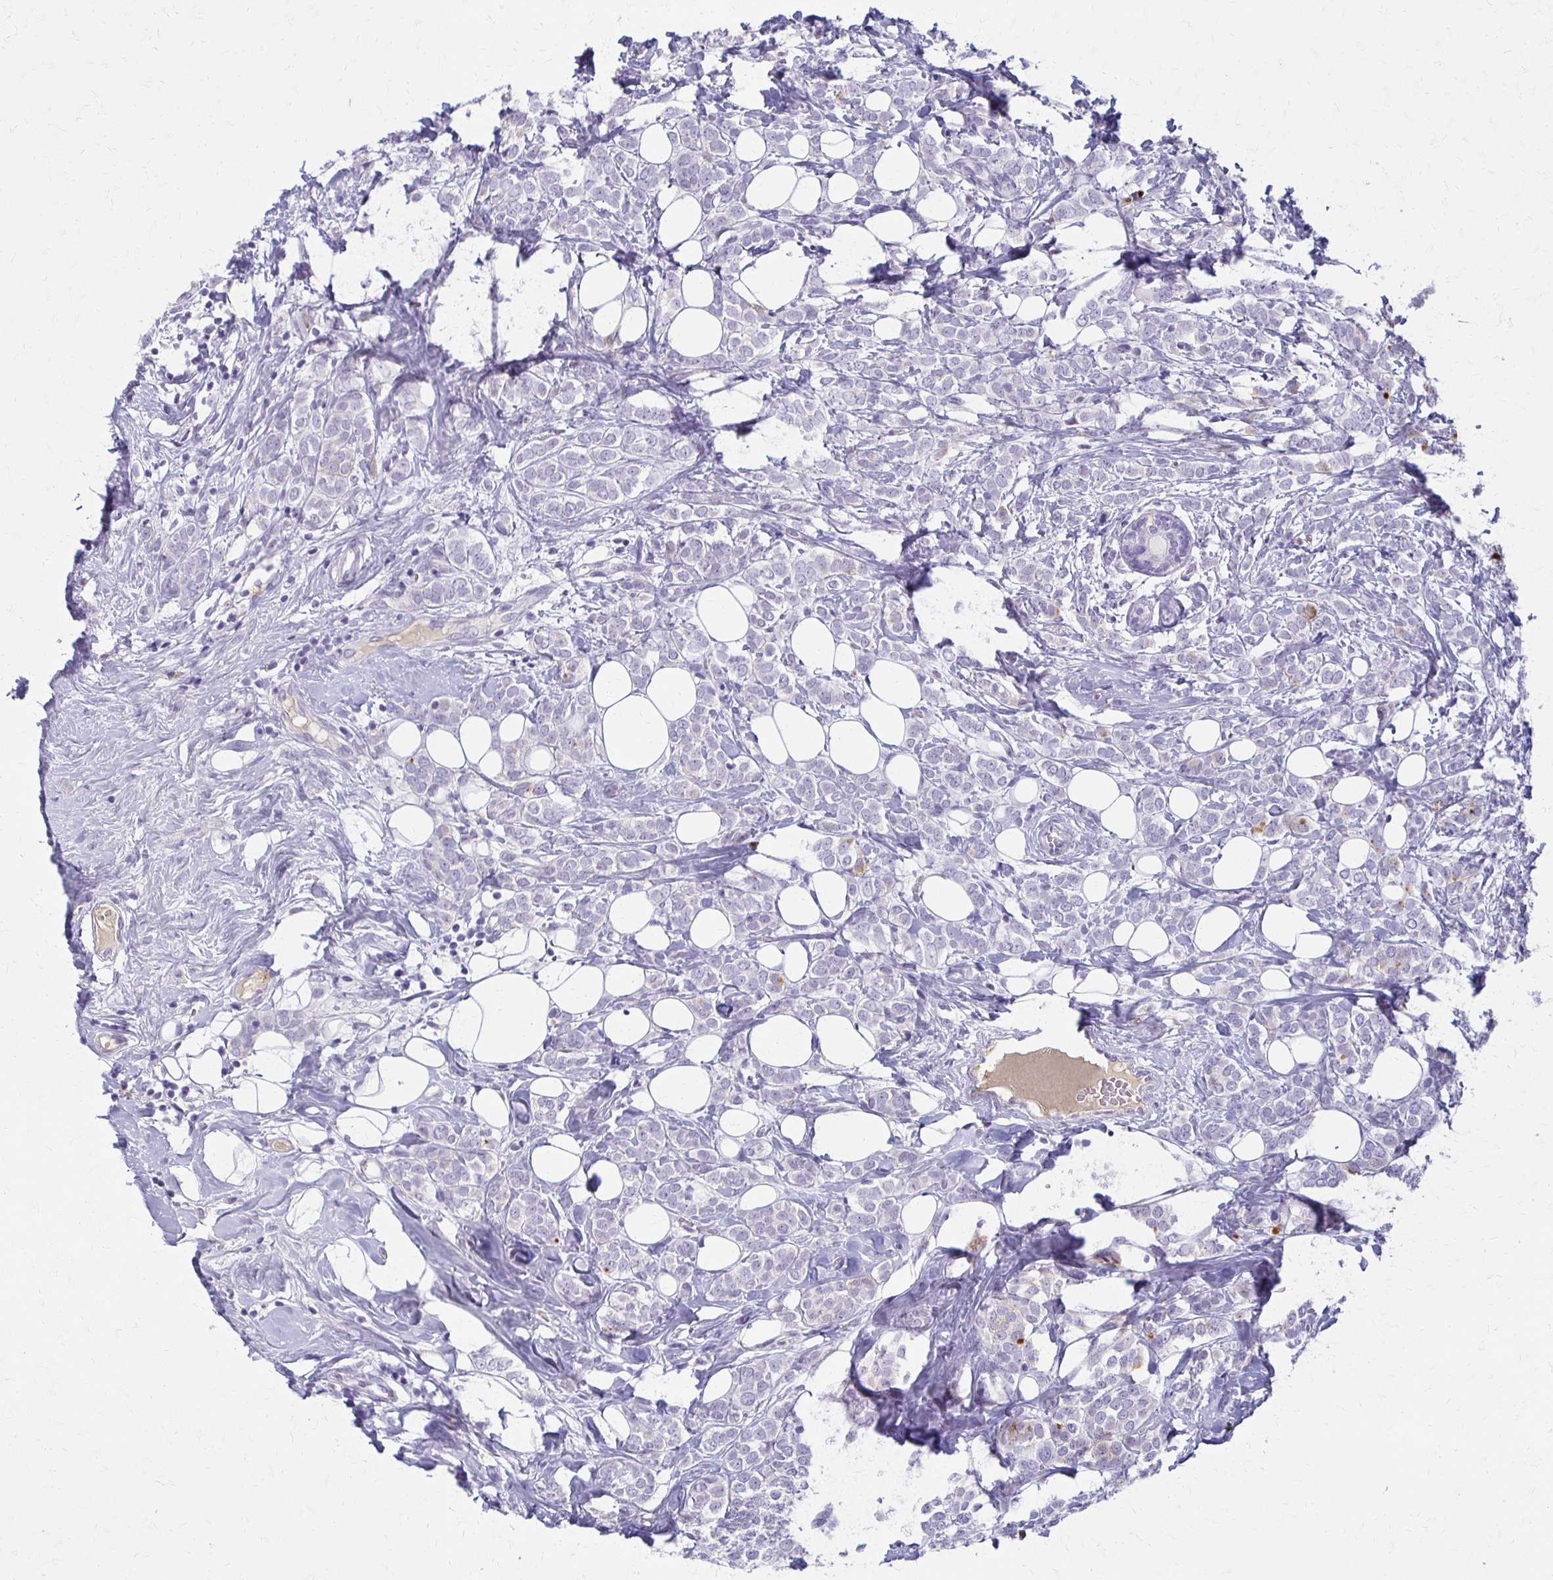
{"staining": {"intensity": "negative", "quantity": "none", "location": "none"}, "tissue": "breast cancer", "cell_type": "Tumor cells", "image_type": "cancer", "snomed": [{"axis": "morphology", "description": "Lobular carcinoma"}, {"axis": "topography", "description": "Breast"}], "caption": "Micrograph shows no protein staining in tumor cells of breast lobular carcinoma tissue.", "gene": "BBS12", "patient": {"sex": "female", "age": 49}}